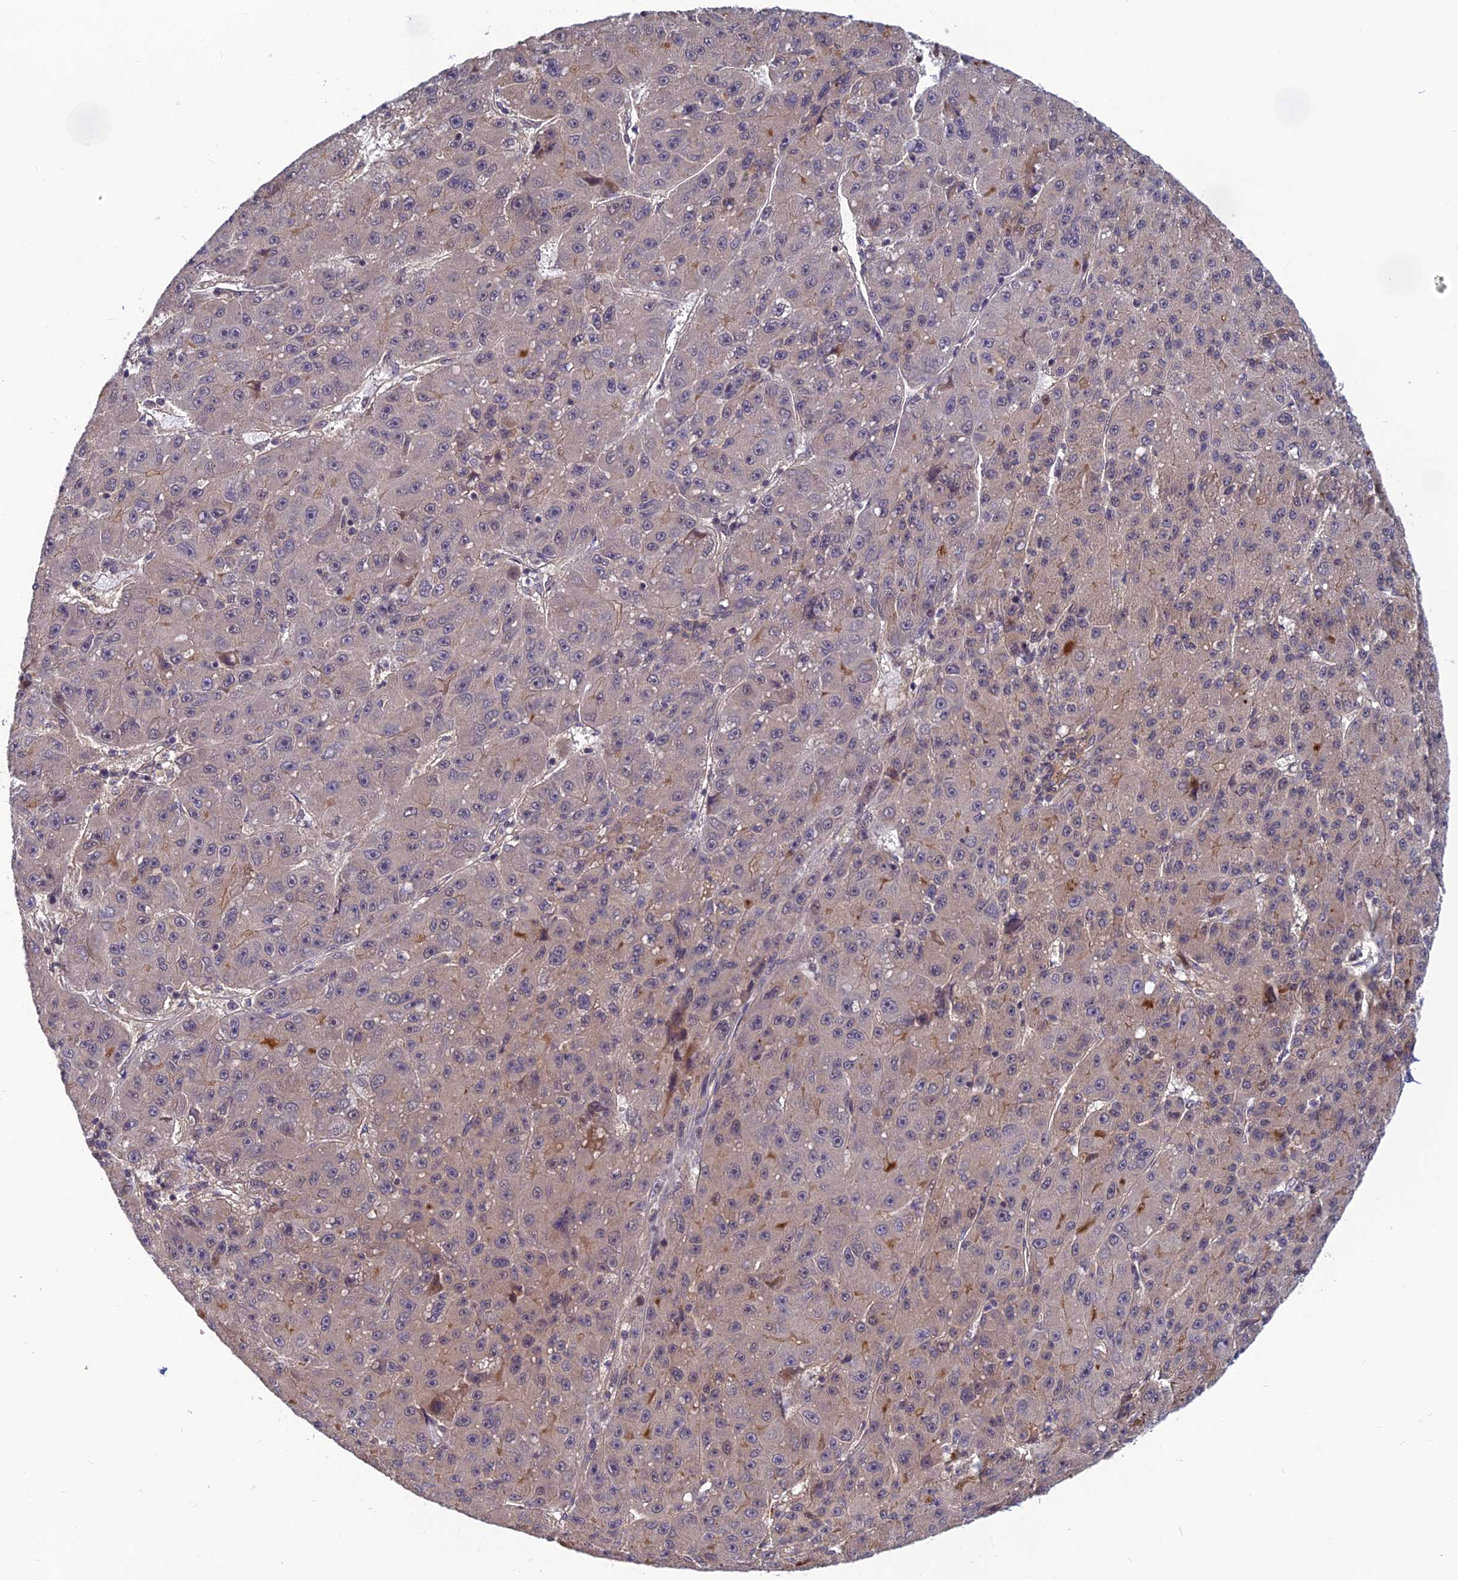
{"staining": {"intensity": "negative", "quantity": "none", "location": "none"}, "tissue": "liver cancer", "cell_type": "Tumor cells", "image_type": "cancer", "snomed": [{"axis": "morphology", "description": "Carcinoma, Hepatocellular, NOS"}, {"axis": "topography", "description": "Liver"}], "caption": "The histopathology image exhibits no significant expression in tumor cells of liver hepatocellular carcinoma.", "gene": "PIKFYVE", "patient": {"sex": "male", "age": 67}}